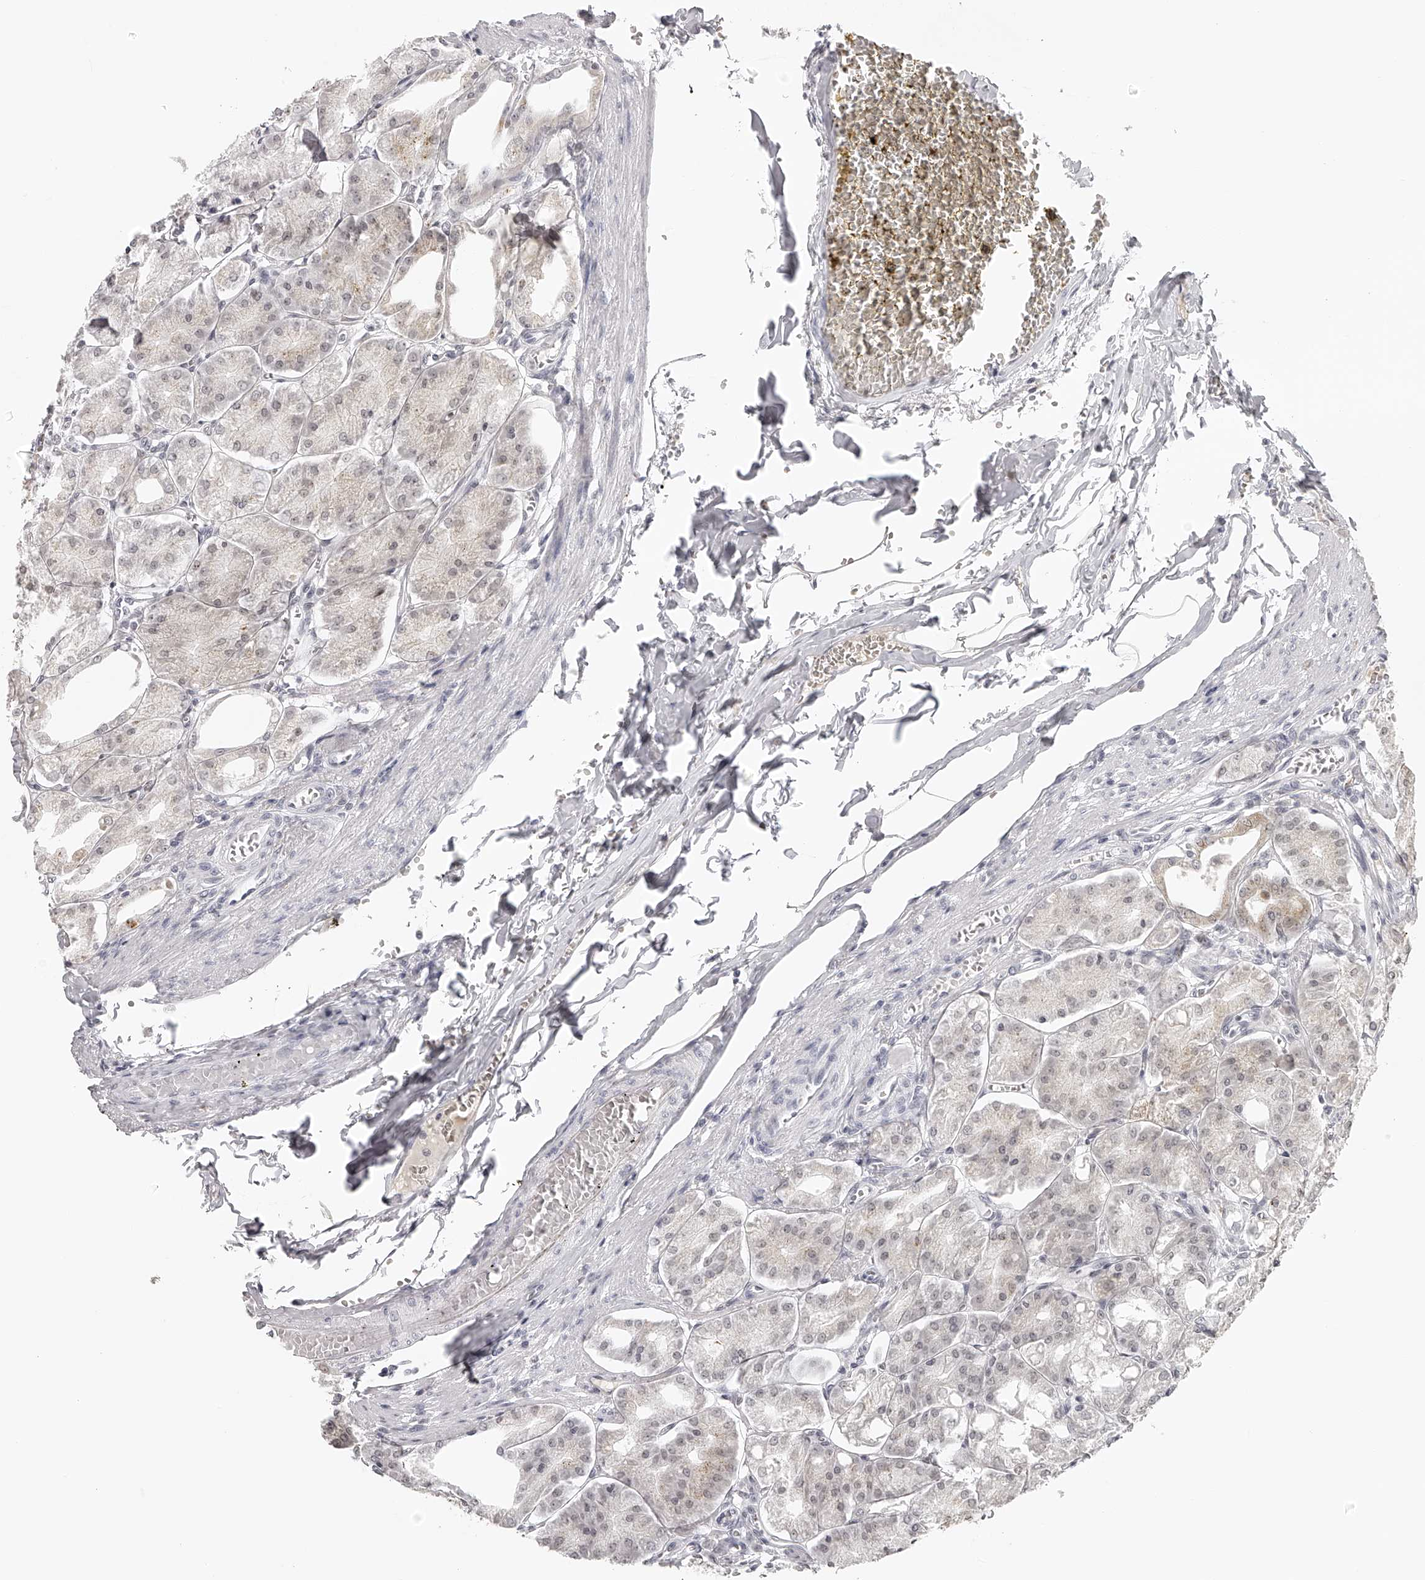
{"staining": {"intensity": "weak", "quantity": "<25%", "location": "cytoplasmic/membranous"}, "tissue": "stomach", "cell_type": "Glandular cells", "image_type": "normal", "snomed": [{"axis": "morphology", "description": "Normal tissue, NOS"}, {"axis": "topography", "description": "Stomach, lower"}], "caption": "The immunohistochemistry image has no significant staining in glandular cells of stomach.", "gene": "RNF220", "patient": {"sex": "male", "age": 71}}